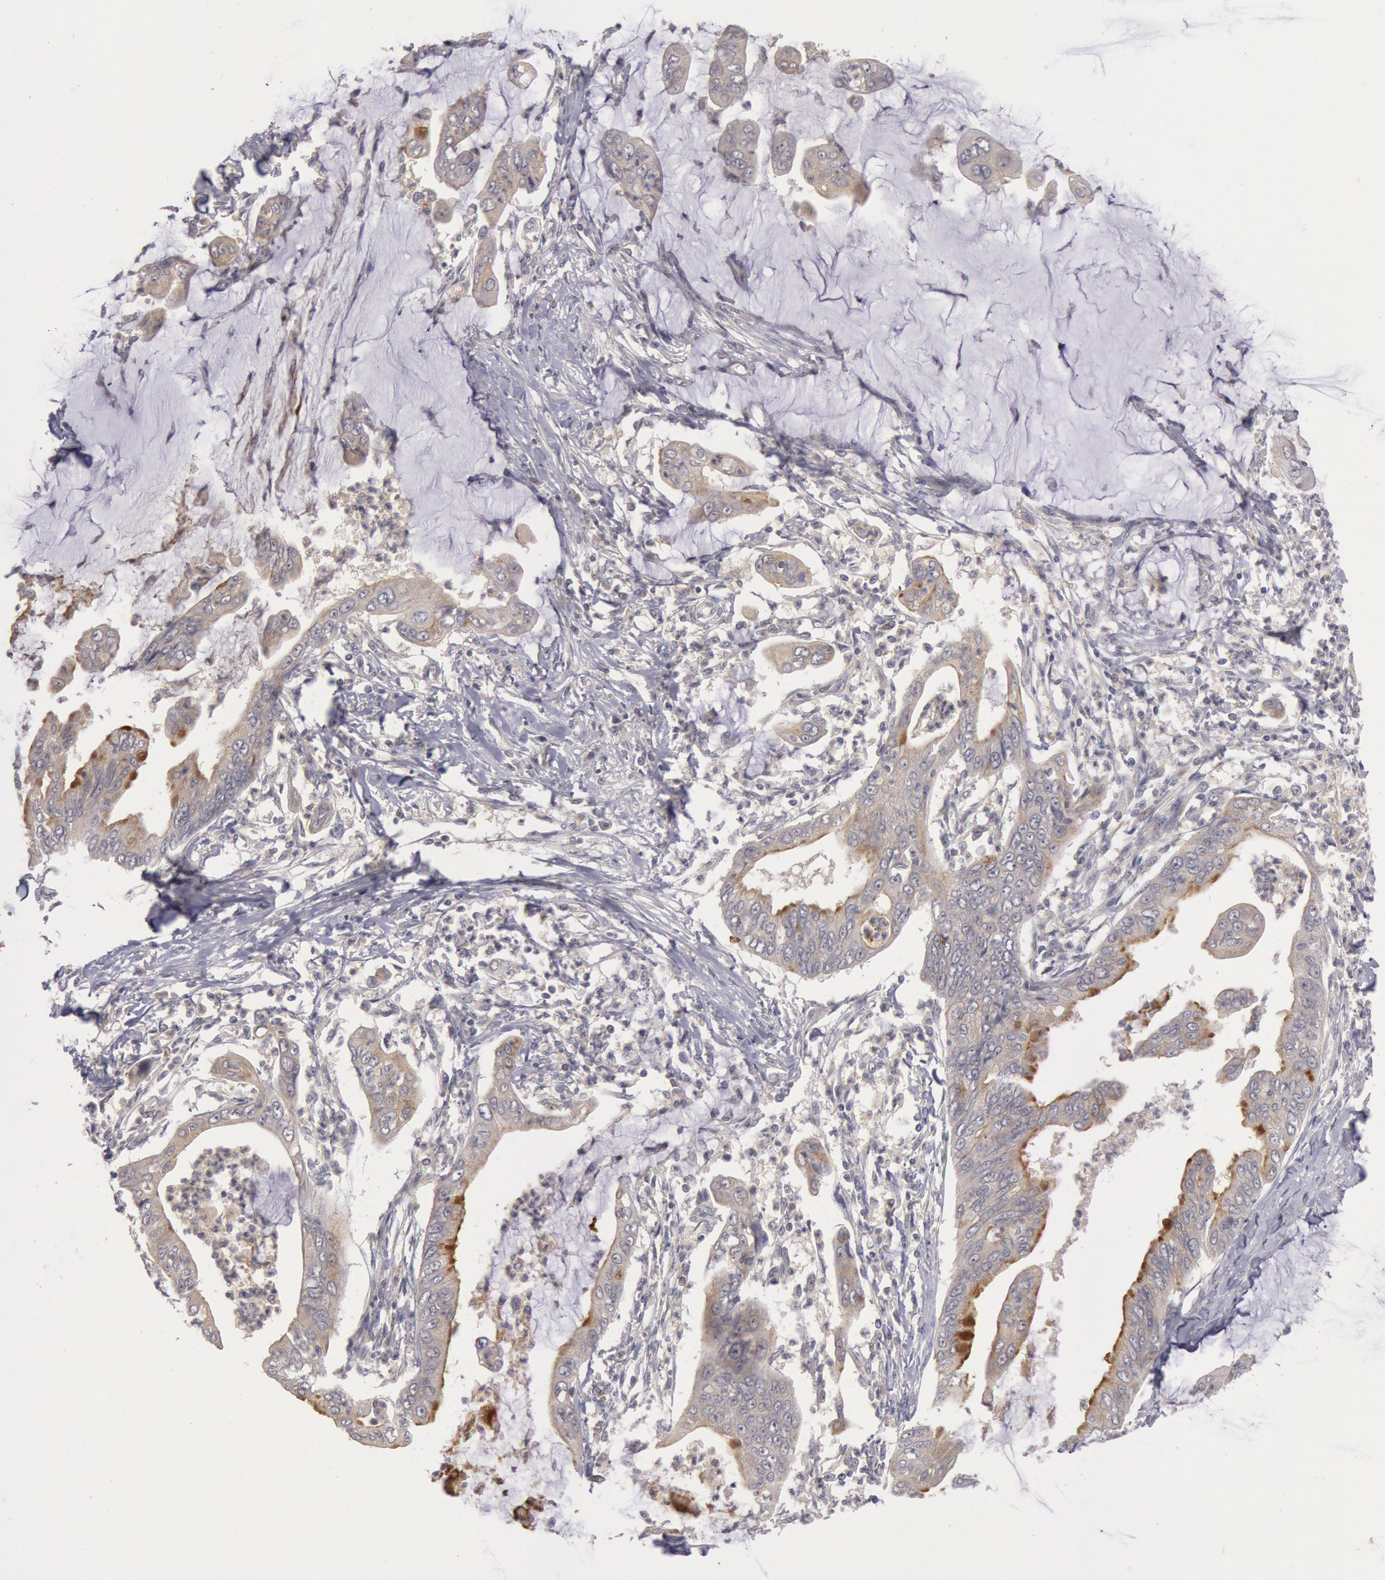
{"staining": {"intensity": "weak", "quantity": "25%-75%", "location": "cytoplasmic/membranous"}, "tissue": "stomach cancer", "cell_type": "Tumor cells", "image_type": "cancer", "snomed": [{"axis": "morphology", "description": "Adenocarcinoma, NOS"}, {"axis": "topography", "description": "Stomach, upper"}], "caption": "A high-resolution micrograph shows IHC staining of stomach adenocarcinoma, which reveals weak cytoplasmic/membranous expression in about 25%-75% of tumor cells.", "gene": "PLA2G6", "patient": {"sex": "male", "age": 80}}